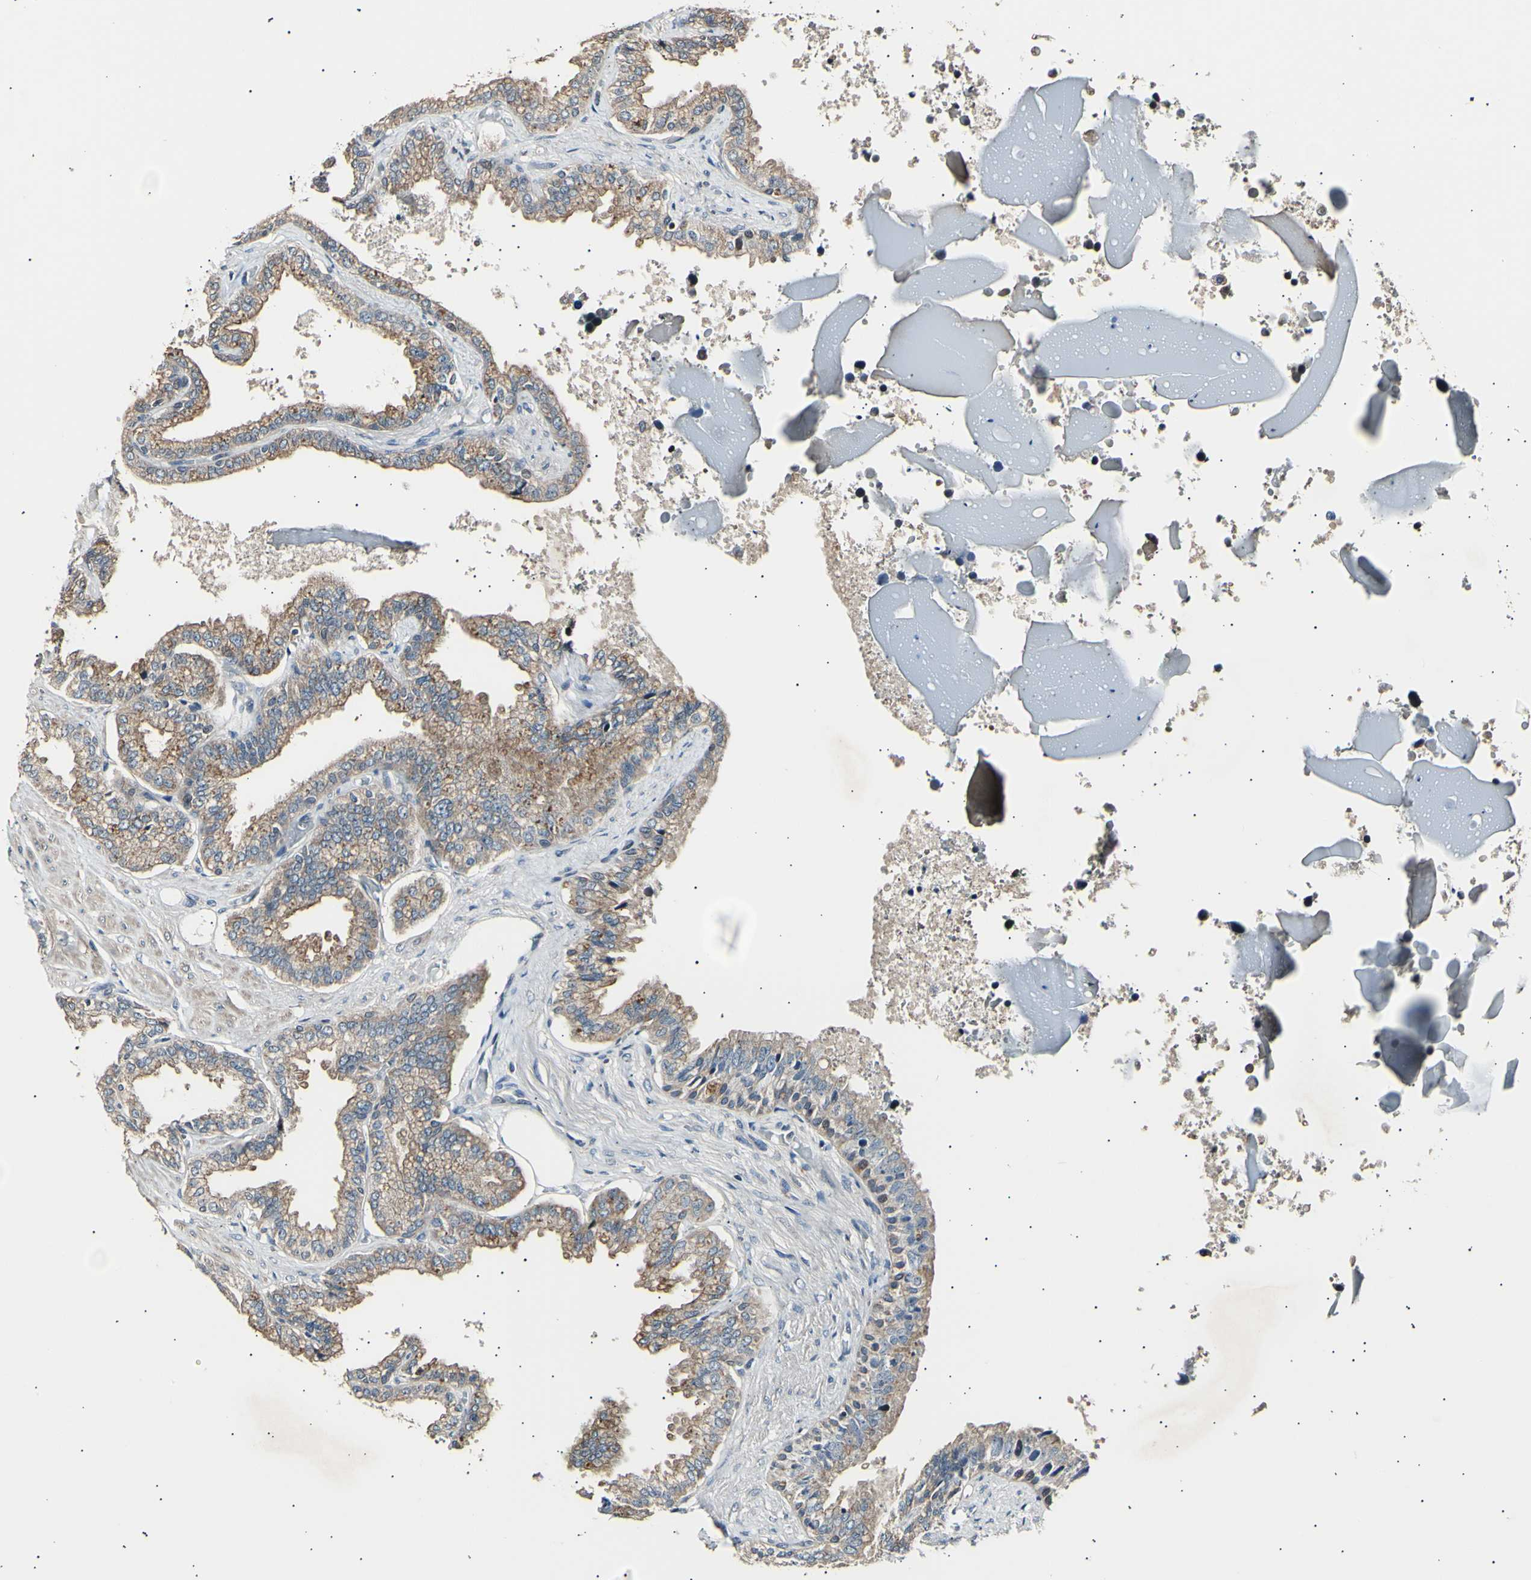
{"staining": {"intensity": "moderate", "quantity": ">75%", "location": "none"}, "tissue": "seminal vesicle", "cell_type": "Glandular cells", "image_type": "normal", "snomed": [{"axis": "morphology", "description": "Normal tissue, NOS"}, {"axis": "topography", "description": "Seminal veicle"}], "caption": "Protein analysis of benign seminal vesicle displays moderate None staining in approximately >75% of glandular cells.", "gene": "ITGA6", "patient": {"sex": "male", "age": 46}}